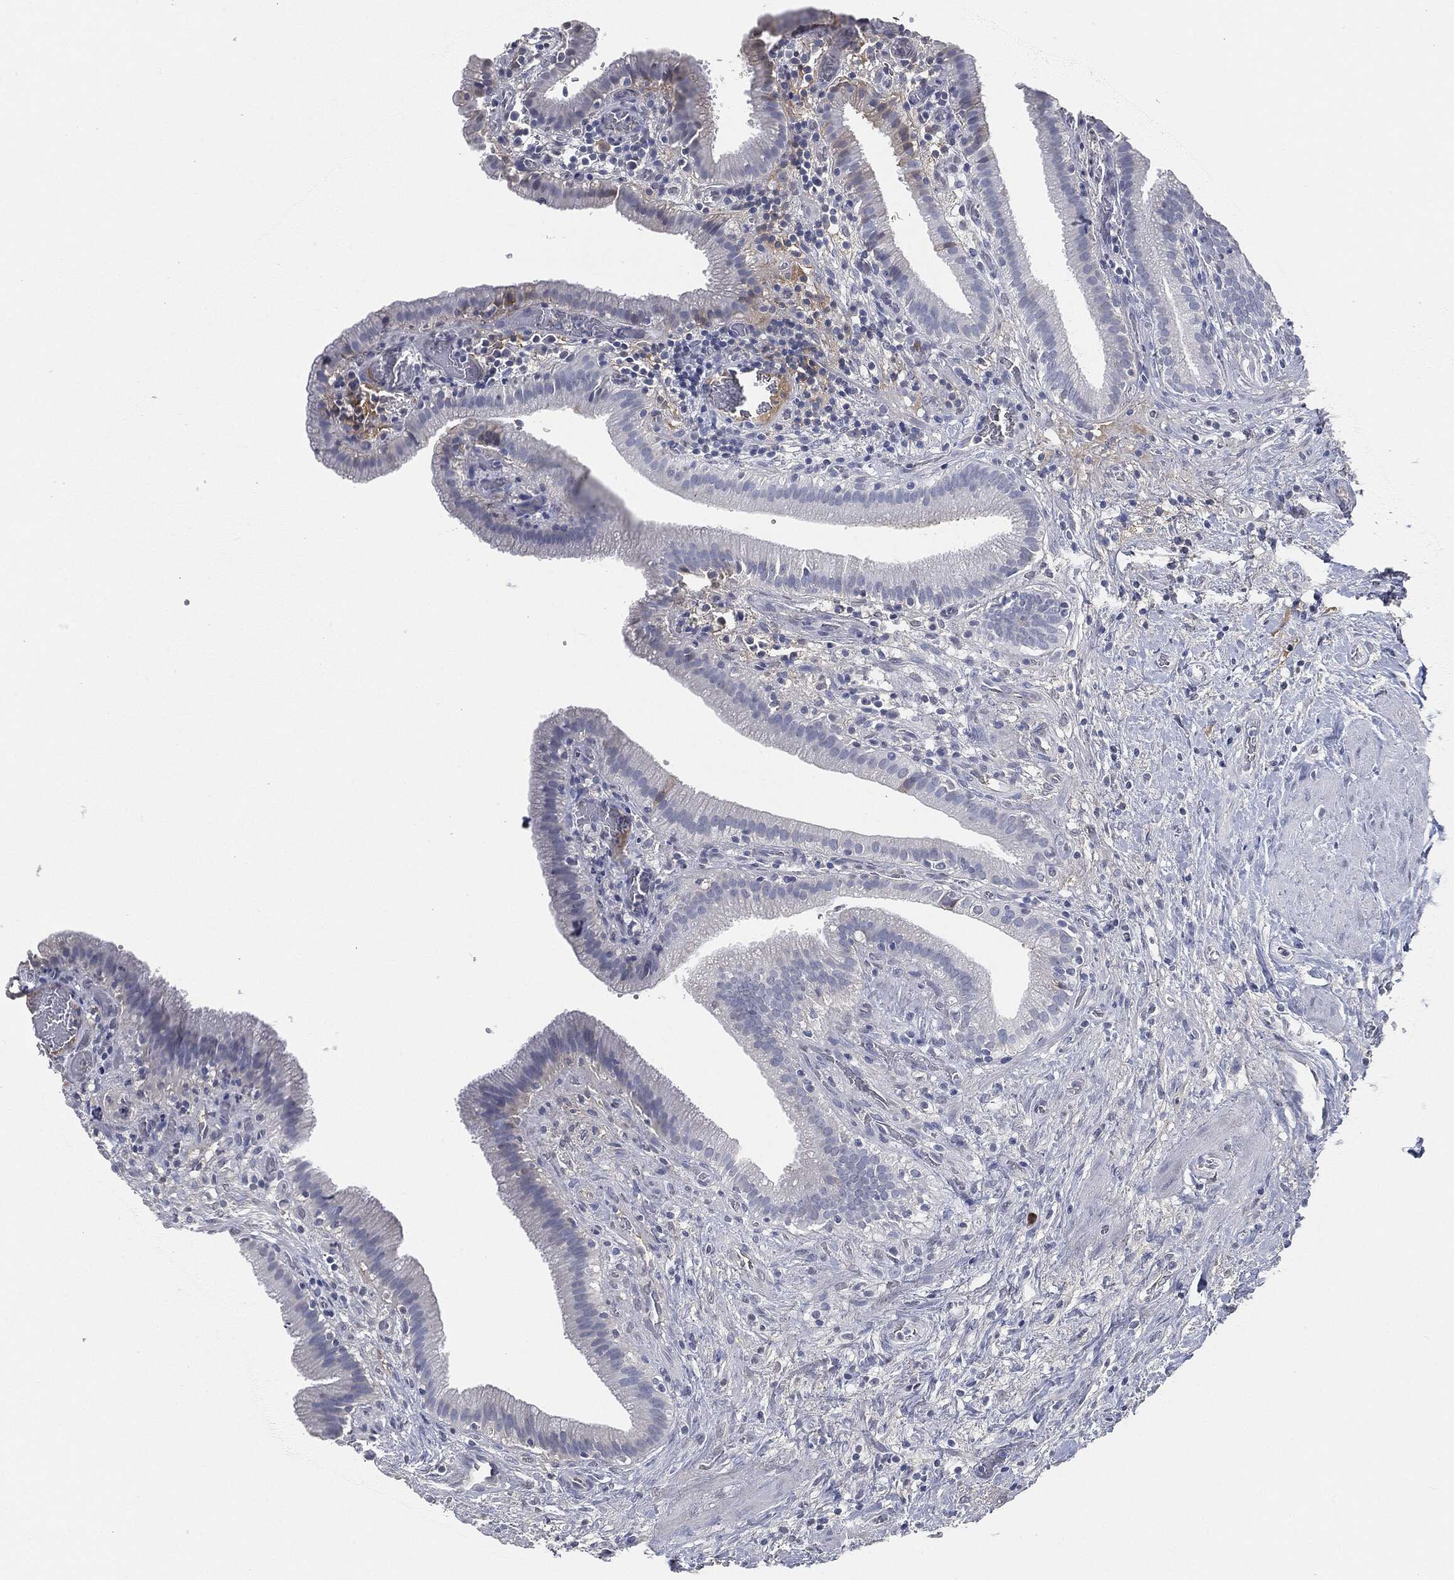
{"staining": {"intensity": "negative", "quantity": "none", "location": "none"}, "tissue": "gallbladder", "cell_type": "Glandular cells", "image_type": "normal", "snomed": [{"axis": "morphology", "description": "Normal tissue, NOS"}, {"axis": "topography", "description": "Gallbladder"}], "caption": "DAB (3,3'-diaminobenzidine) immunohistochemical staining of benign human gallbladder exhibits no significant staining in glandular cells. (Stains: DAB (3,3'-diaminobenzidine) immunohistochemistry (IHC) with hematoxylin counter stain, Microscopy: brightfield microscopy at high magnification).", "gene": "SIGLEC7", "patient": {"sex": "male", "age": 62}}